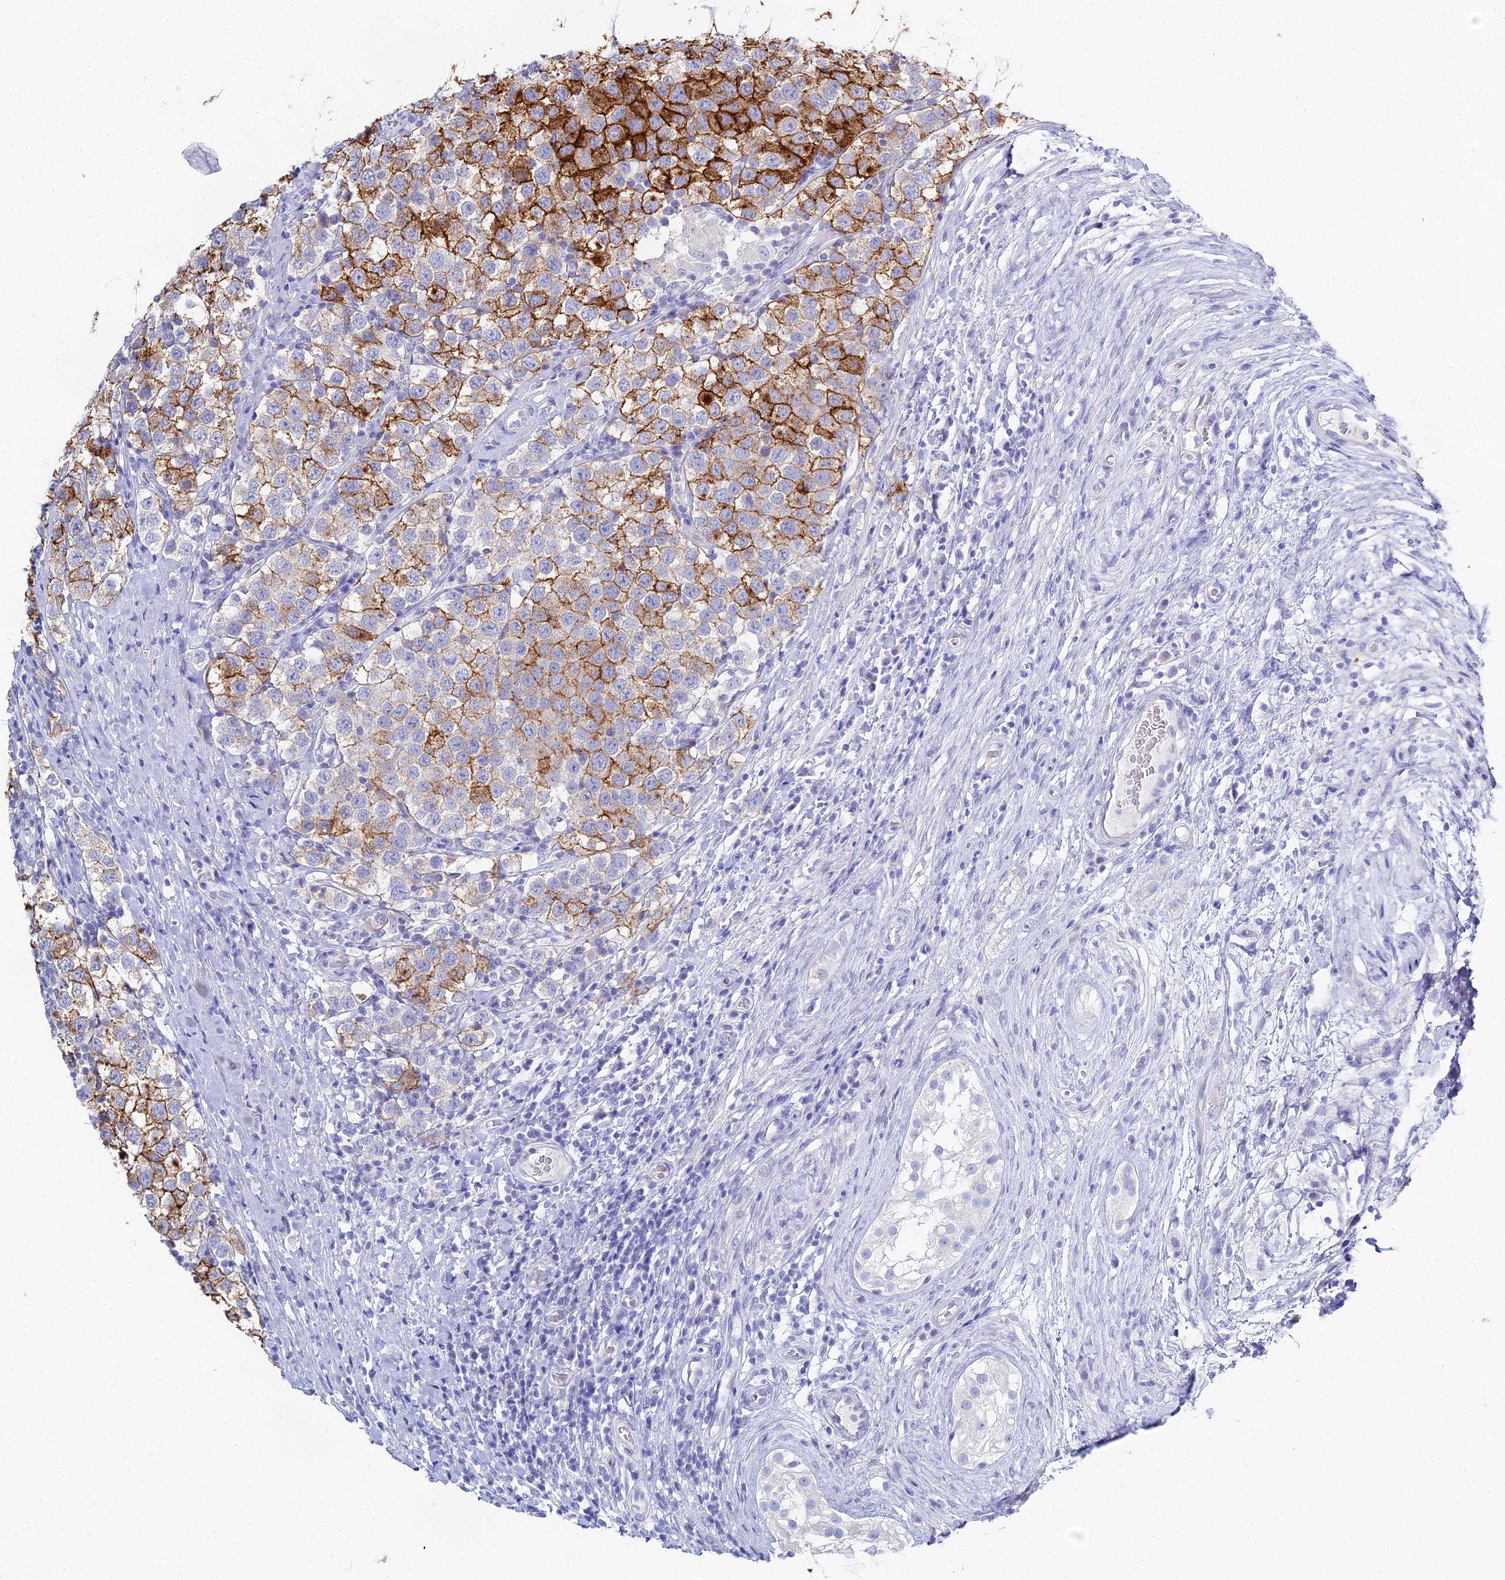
{"staining": {"intensity": "strong", "quantity": "25%-75%", "location": "cytoplasmic/membranous"}, "tissue": "testis cancer", "cell_type": "Tumor cells", "image_type": "cancer", "snomed": [{"axis": "morphology", "description": "Seminoma, NOS"}, {"axis": "topography", "description": "Testis"}], "caption": "Human testis cancer stained with a protein marker reveals strong staining in tumor cells.", "gene": "ALPP", "patient": {"sex": "male", "age": 34}}